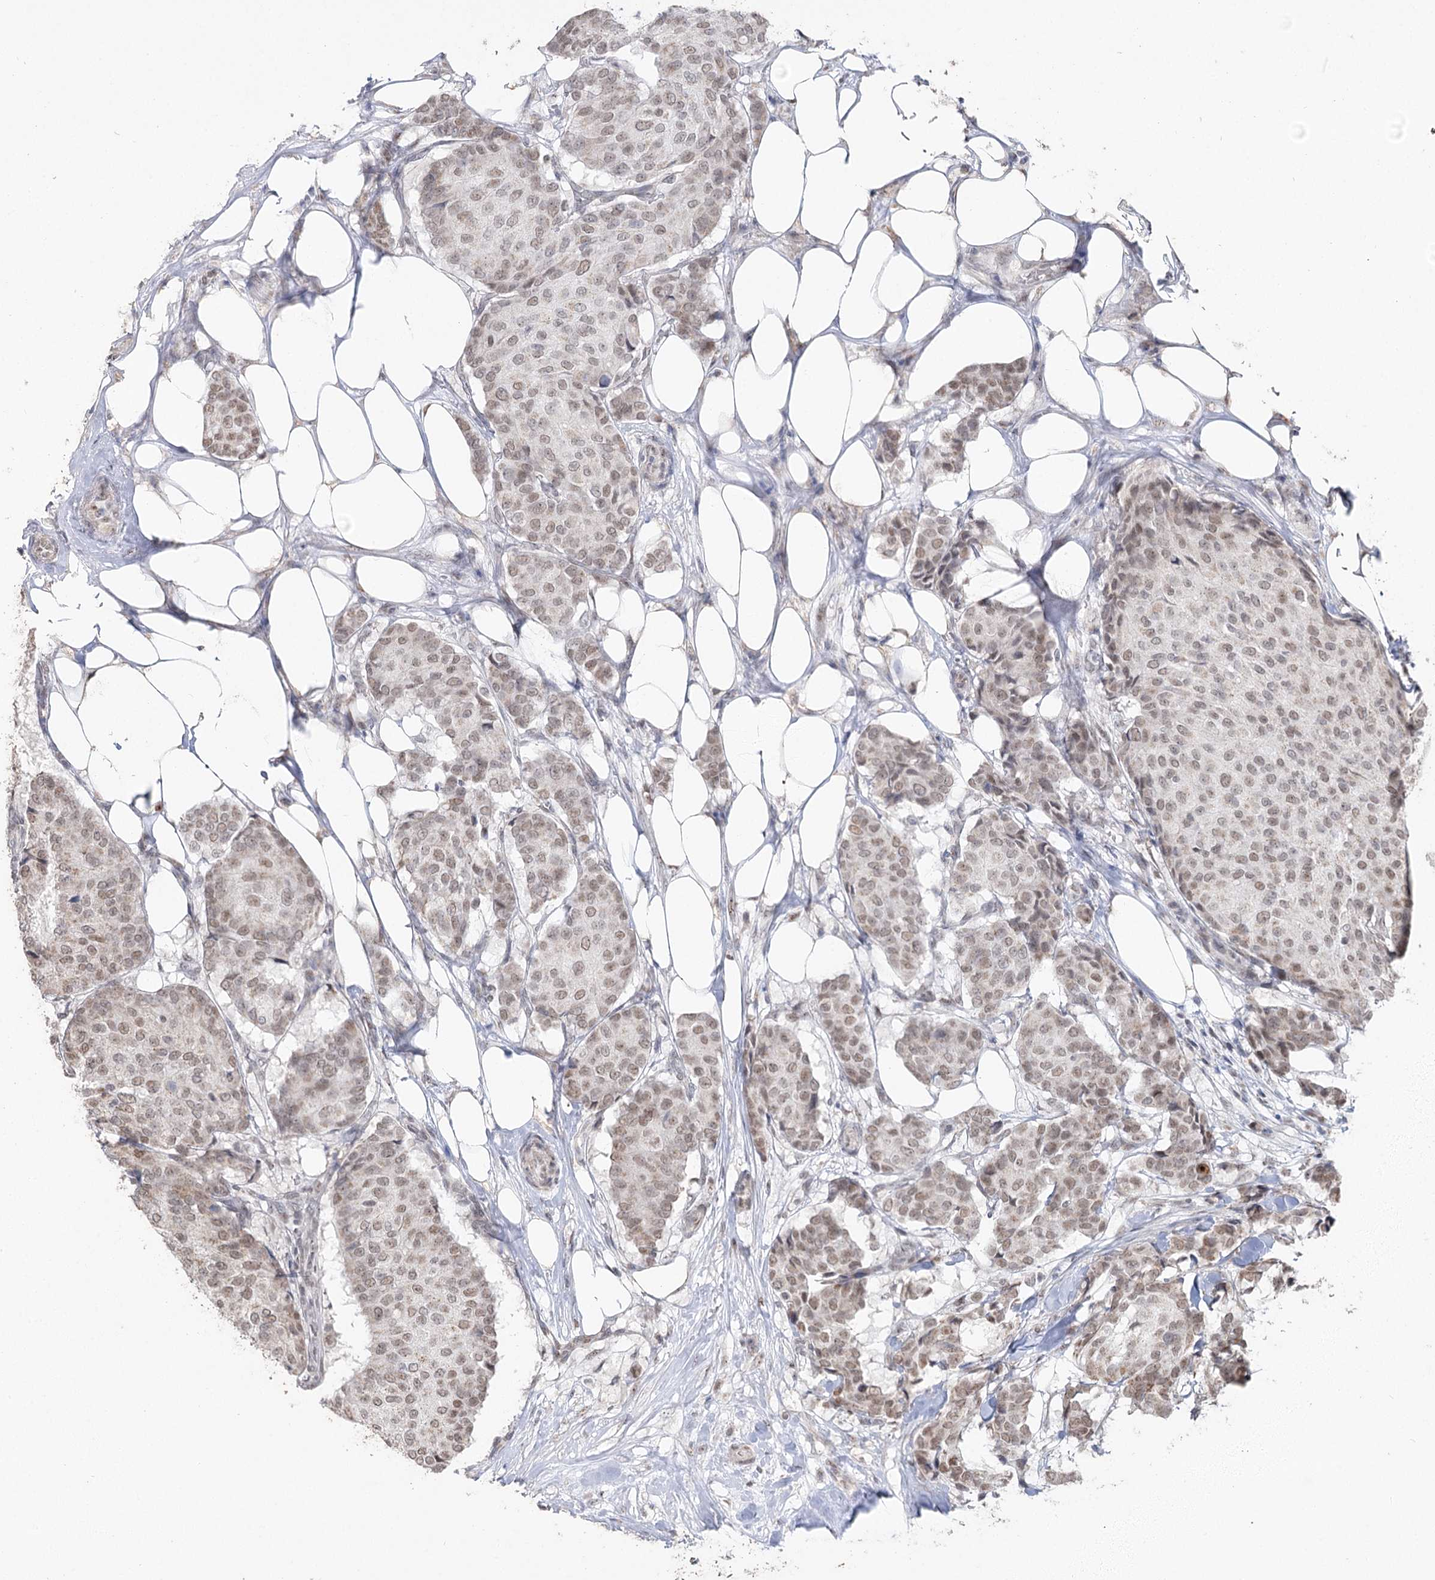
{"staining": {"intensity": "weak", "quantity": "25%-75%", "location": "nuclear"}, "tissue": "breast cancer", "cell_type": "Tumor cells", "image_type": "cancer", "snomed": [{"axis": "morphology", "description": "Duct carcinoma"}, {"axis": "topography", "description": "Breast"}], "caption": "Human breast cancer stained for a protein (brown) displays weak nuclear positive positivity in approximately 25%-75% of tumor cells.", "gene": "RUFY4", "patient": {"sex": "female", "age": 75}}